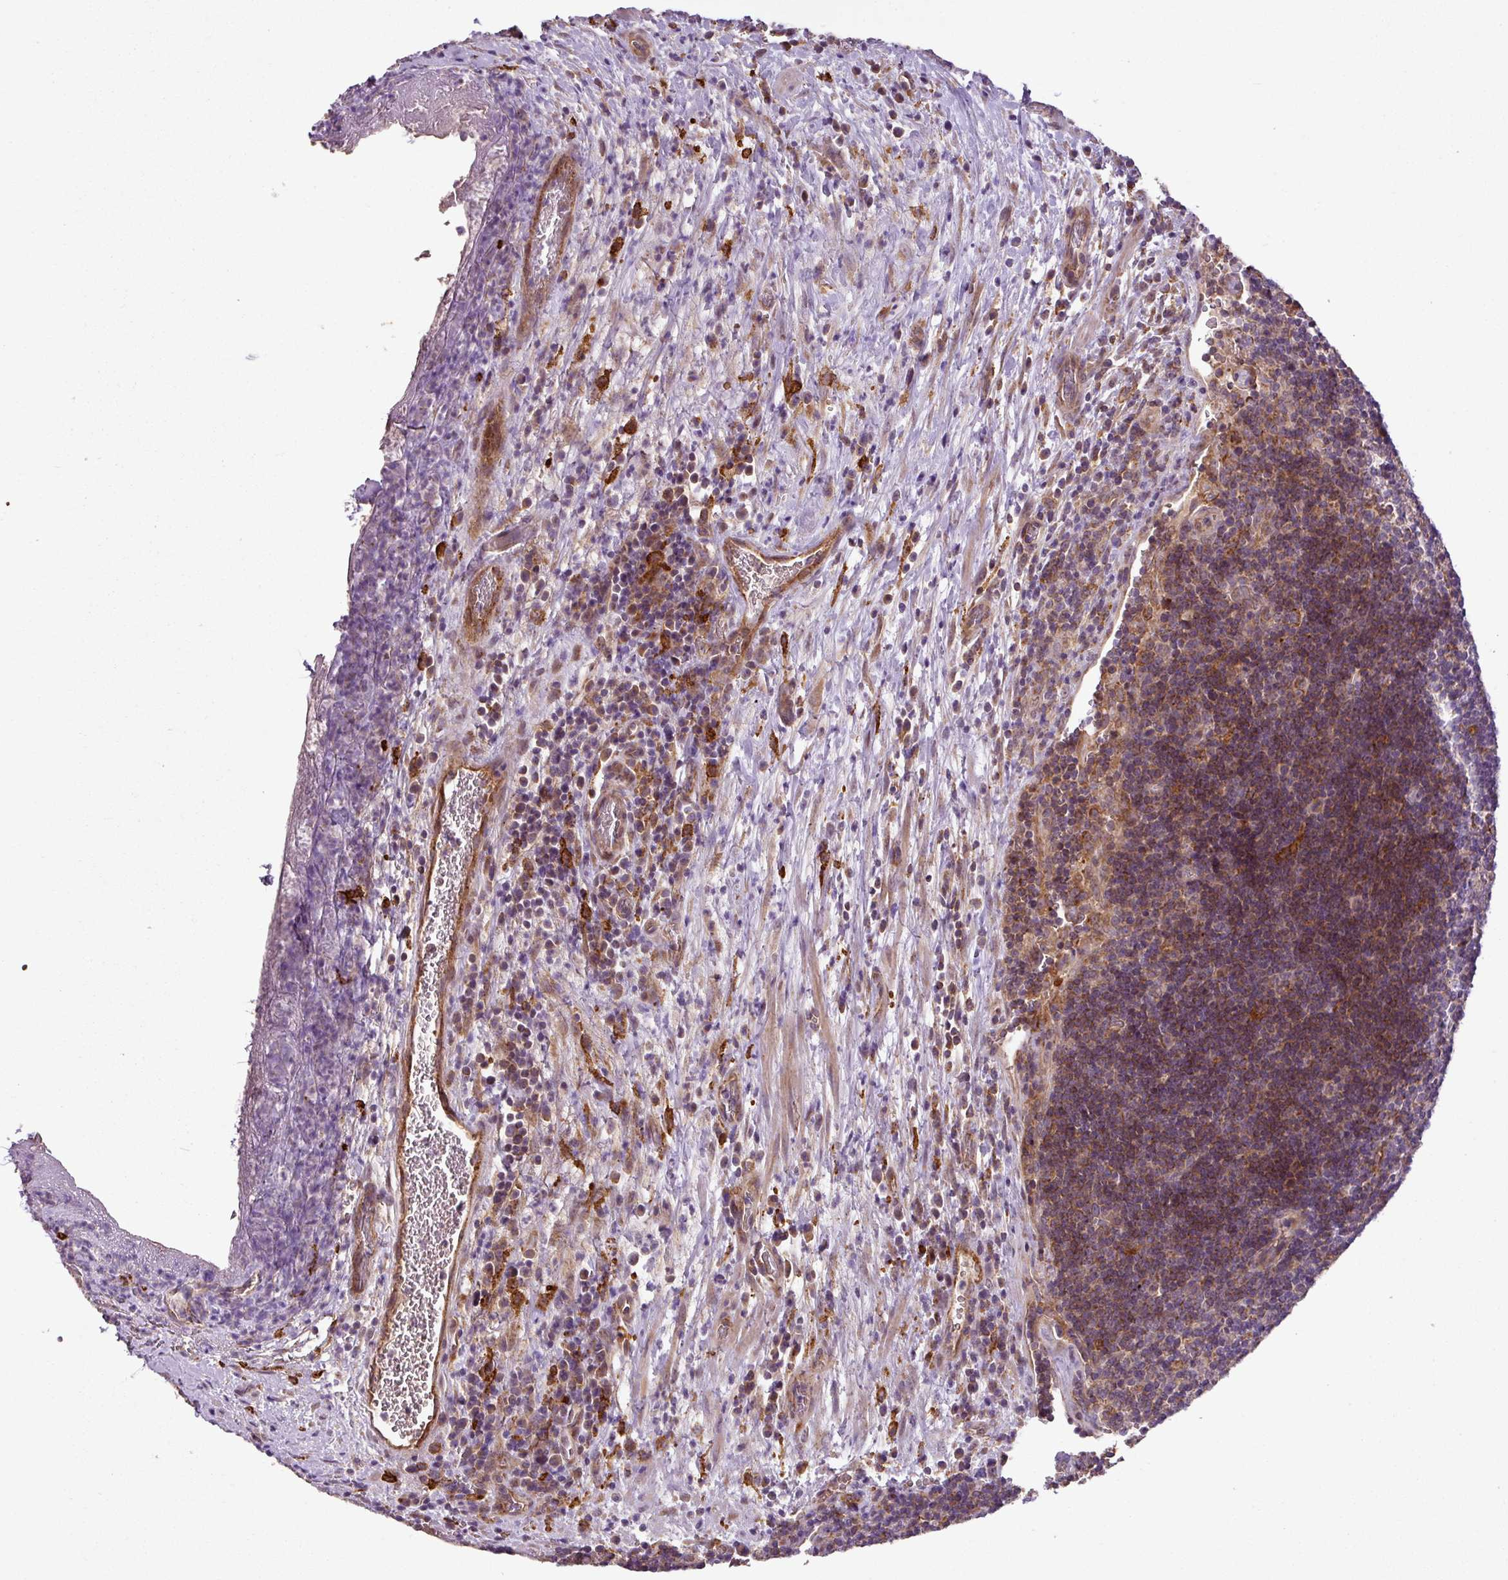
{"staining": {"intensity": "moderate", "quantity": "<25%", "location": "cytoplasmic/membranous"}, "tissue": "lymph node", "cell_type": "Germinal center cells", "image_type": "normal", "snomed": [{"axis": "morphology", "description": "Normal tissue, NOS"}, {"axis": "topography", "description": "Lymph node"}], "caption": "The histopathology image shows a brown stain indicating the presence of a protein in the cytoplasmic/membranous of germinal center cells in lymph node. The protein is stained brown, and the nuclei are stained in blue (DAB IHC with brightfield microscopy, high magnification).", "gene": "ZNF513", "patient": {"sex": "male", "age": 50}}